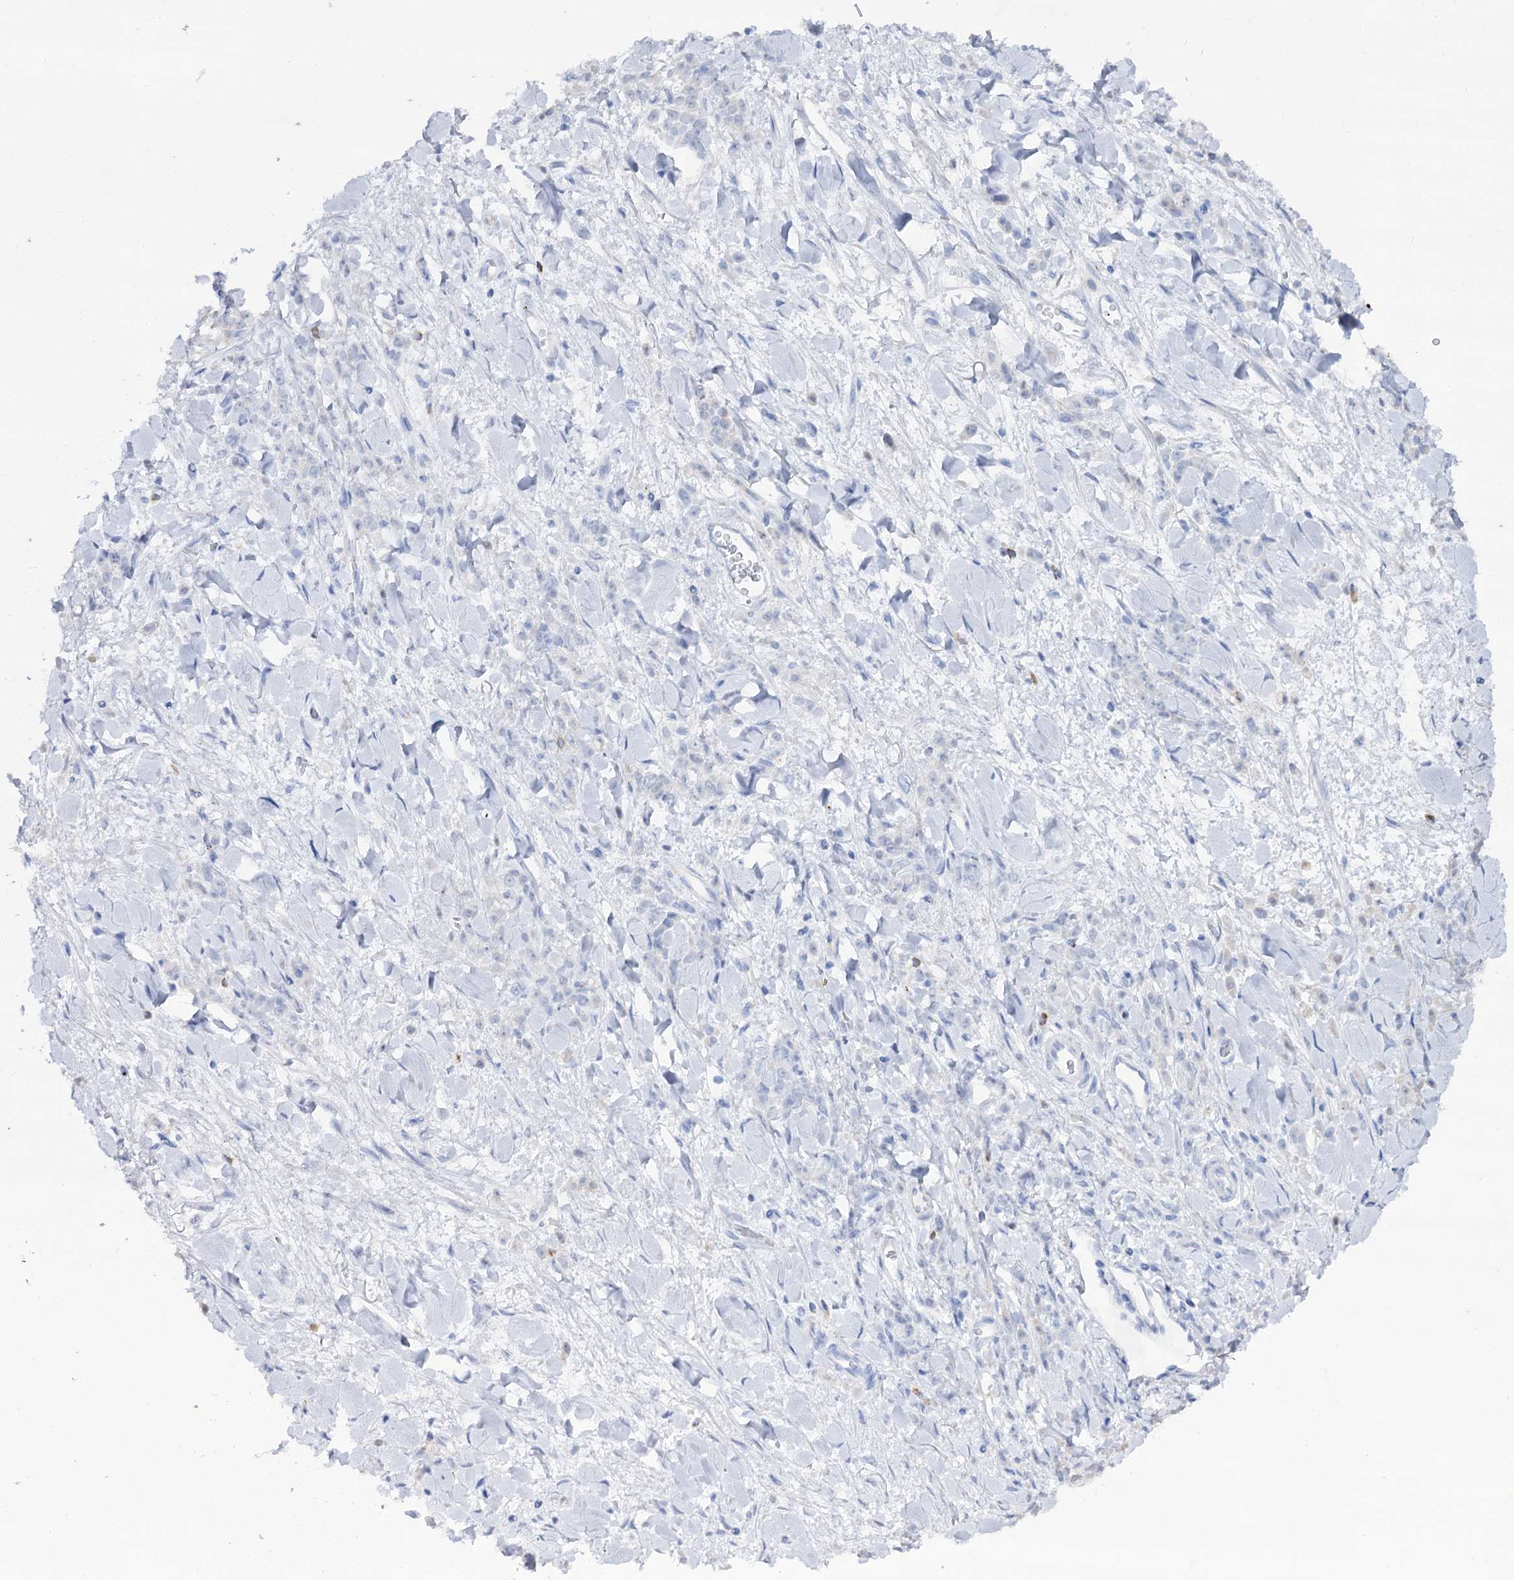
{"staining": {"intensity": "negative", "quantity": "none", "location": "none"}, "tissue": "stomach cancer", "cell_type": "Tumor cells", "image_type": "cancer", "snomed": [{"axis": "morphology", "description": "Normal tissue, NOS"}, {"axis": "morphology", "description": "Adenocarcinoma, NOS"}, {"axis": "topography", "description": "Stomach"}], "caption": "There is no significant positivity in tumor cells of stomach cancer. (DAB immunohistochemistry with hematoxylin counter stain).", "gene": "SLC3A1", "patient": {"sex": "male", "age": 82}}